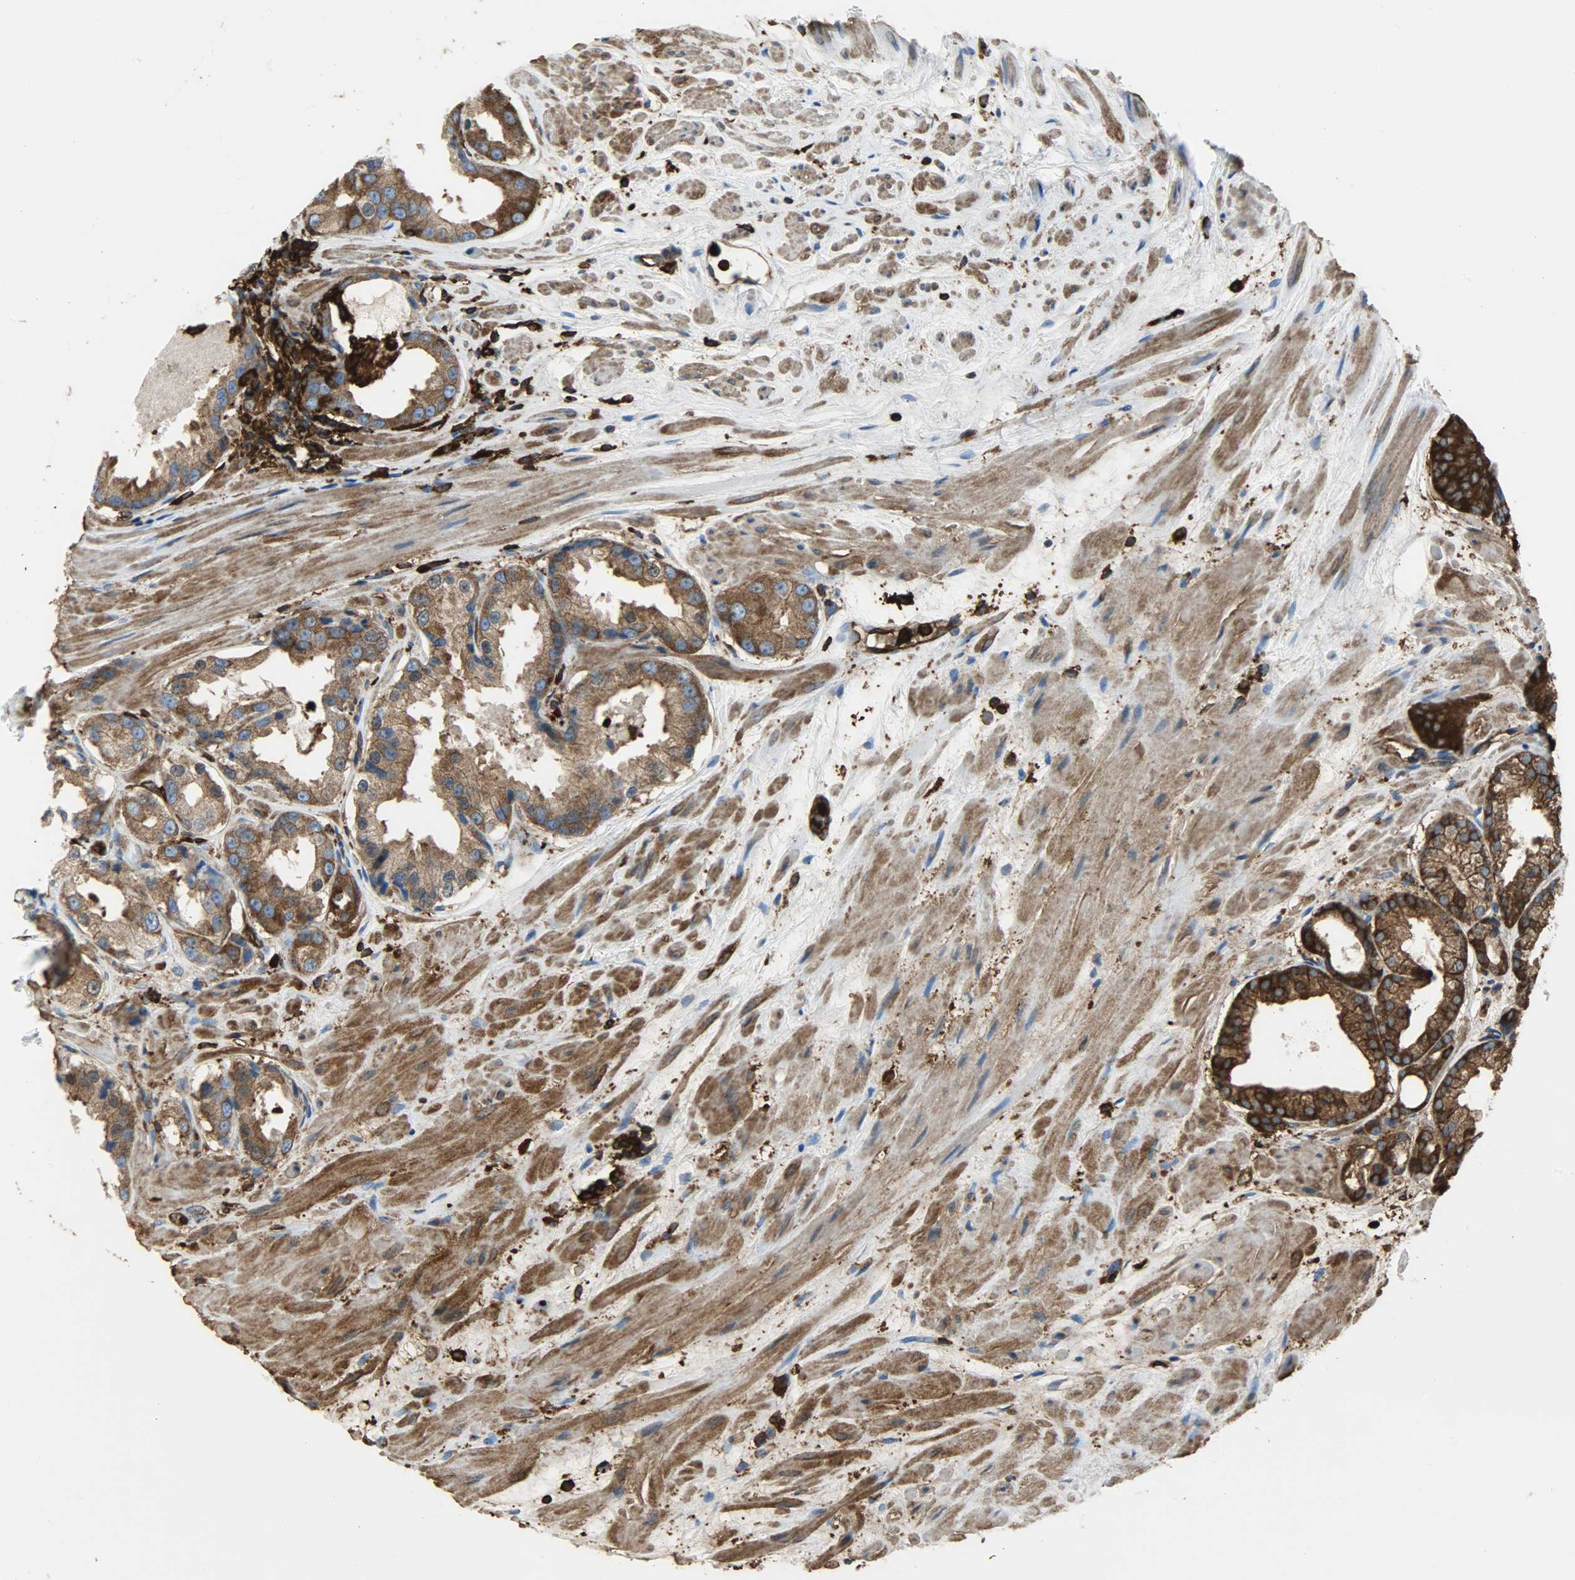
{"staining": {"intensity": "strong", "quantity": ">75%", "location": "cytoplasmic/membranous"}, "tissue": "prostate cancer", "cell_type": "Tumor cells", "image_type": "cancer", "snomed": [{"axis": "morphology", "description": "Adenocarcinoma, Medium grade"}, {"axis": "topography", "description": "Prostate"}], "caption": "Prostate cancer (medium-grade adenocarcinoma) stained for a protein exhibits strong cytoplasmic/membranous positivity in tumor cells. Nuclei are stained in blue.", "gene": "VASP", "patient": {"sex": "male", "age": 60}}